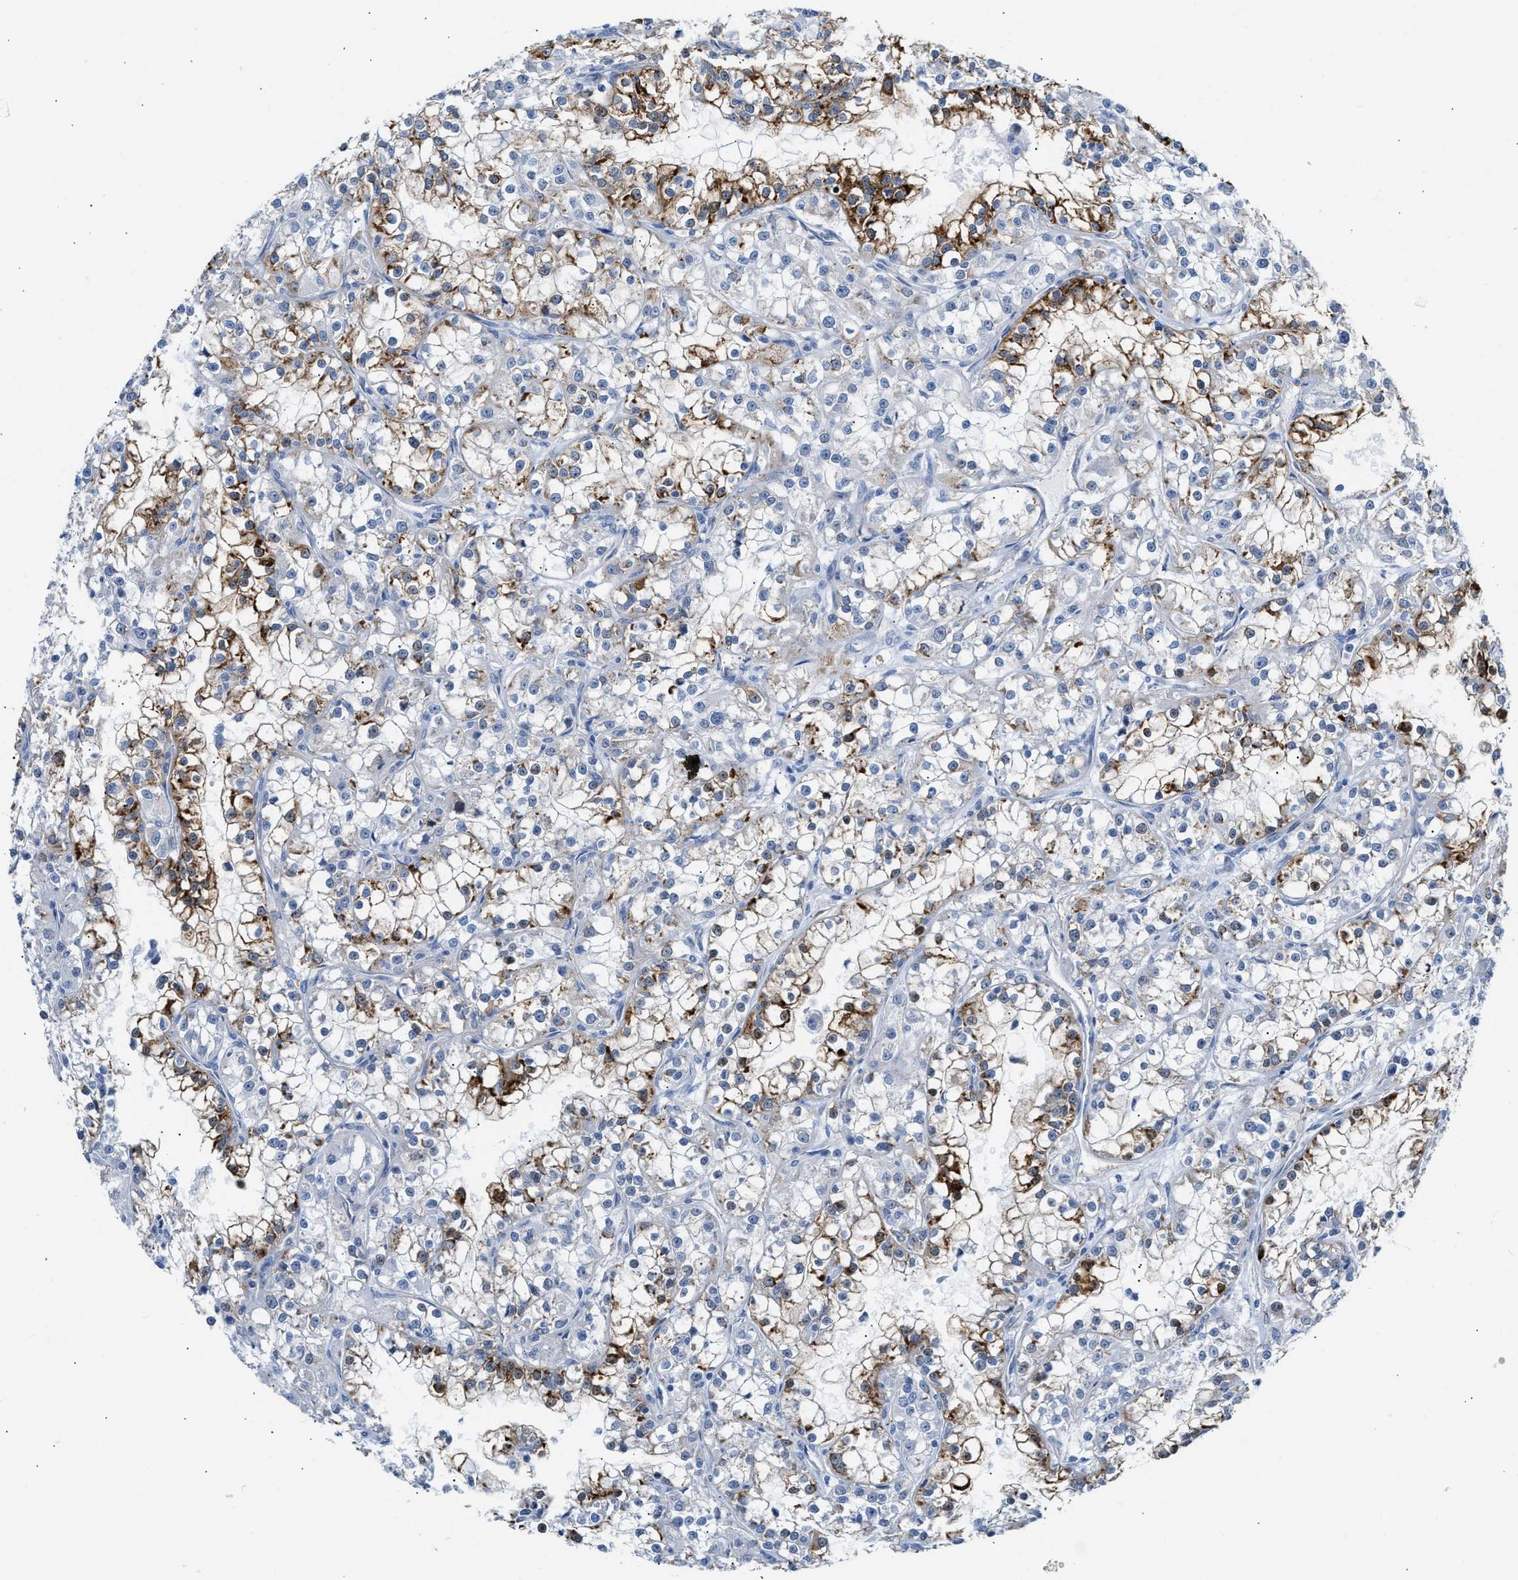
{"staining": {"intensity": "strong", "quantity": "25%-75%", "location": "cytoplasmic/membranous"}, "tissue": "renal cancer", "cell_type": "Tumor cells", "image_type": "cancer", "snomed": [{"axis": "morphology", "description": "Adenocarcinoma, NOS"}, {"axis": "topography", "description": "Kidney"}], "caption": "Immunohistochemical staining of human renal adenocarcinoma exhibits high levels of strong cytoplasmic/membranous staining in approximately 25%-75% of tumor cells.", "gene": "FHL1", "patient": {"sex": "female", "age": 52}}